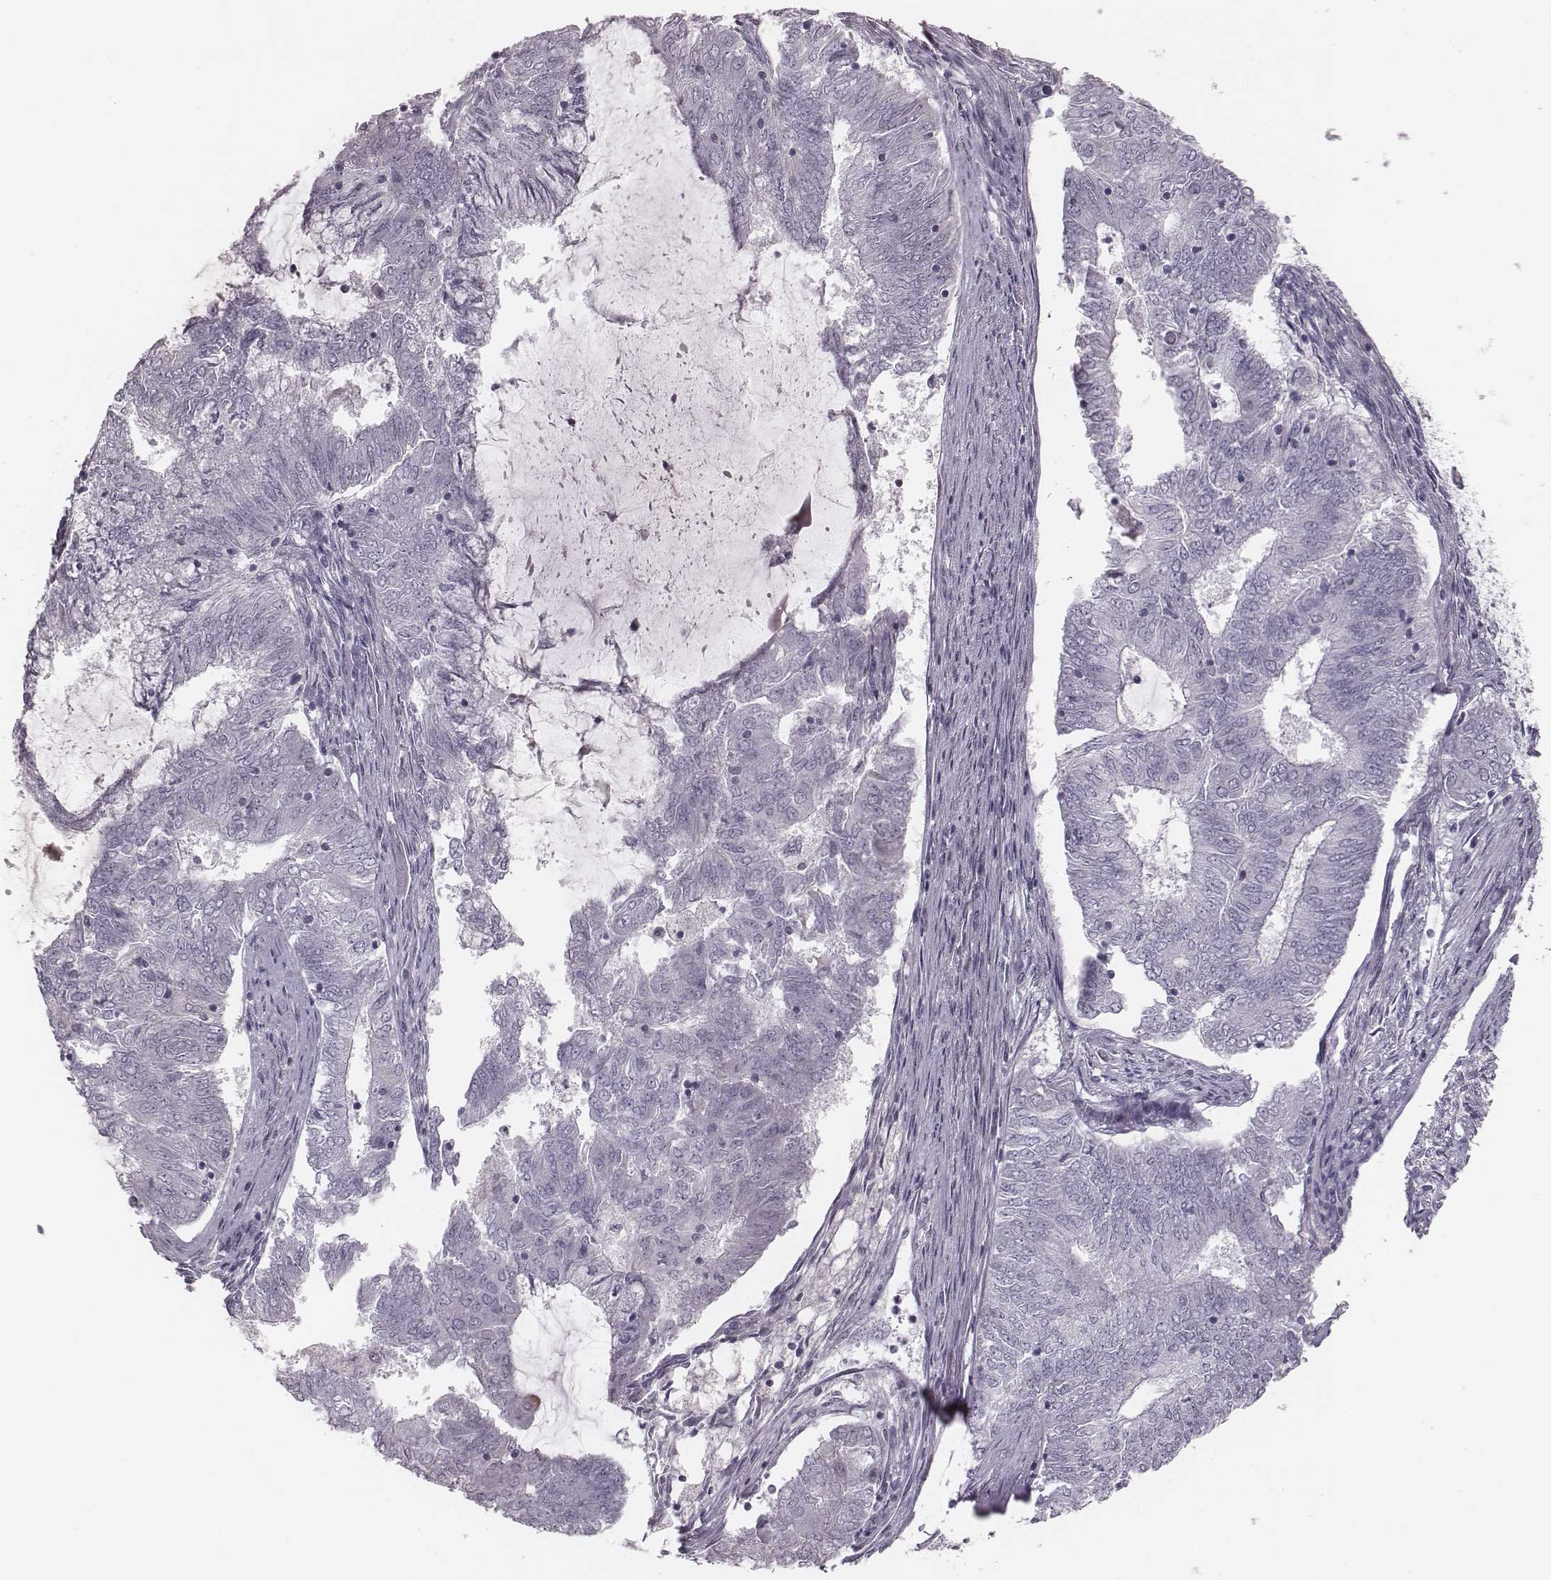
{"staining": {"intensity": "negative", "quantity": "none", "location": "none"}, "tissue": "endometrial cancer", "cell_type": "Tumor cells", "image_type": "cancer", "snomed": [{"axis": "morphology", "description": "Adenocarcinoma, NOS"}, {"axis": "topography", "description": "Endometrium"}], "caption": "Image shows no significant protein expression in tumor cells of endometrial cancer (adenocarcinoma). (DAB IHC, high magnification).", "gene": "PDE8B", "patient": {"sex": "female", "age": 62}}